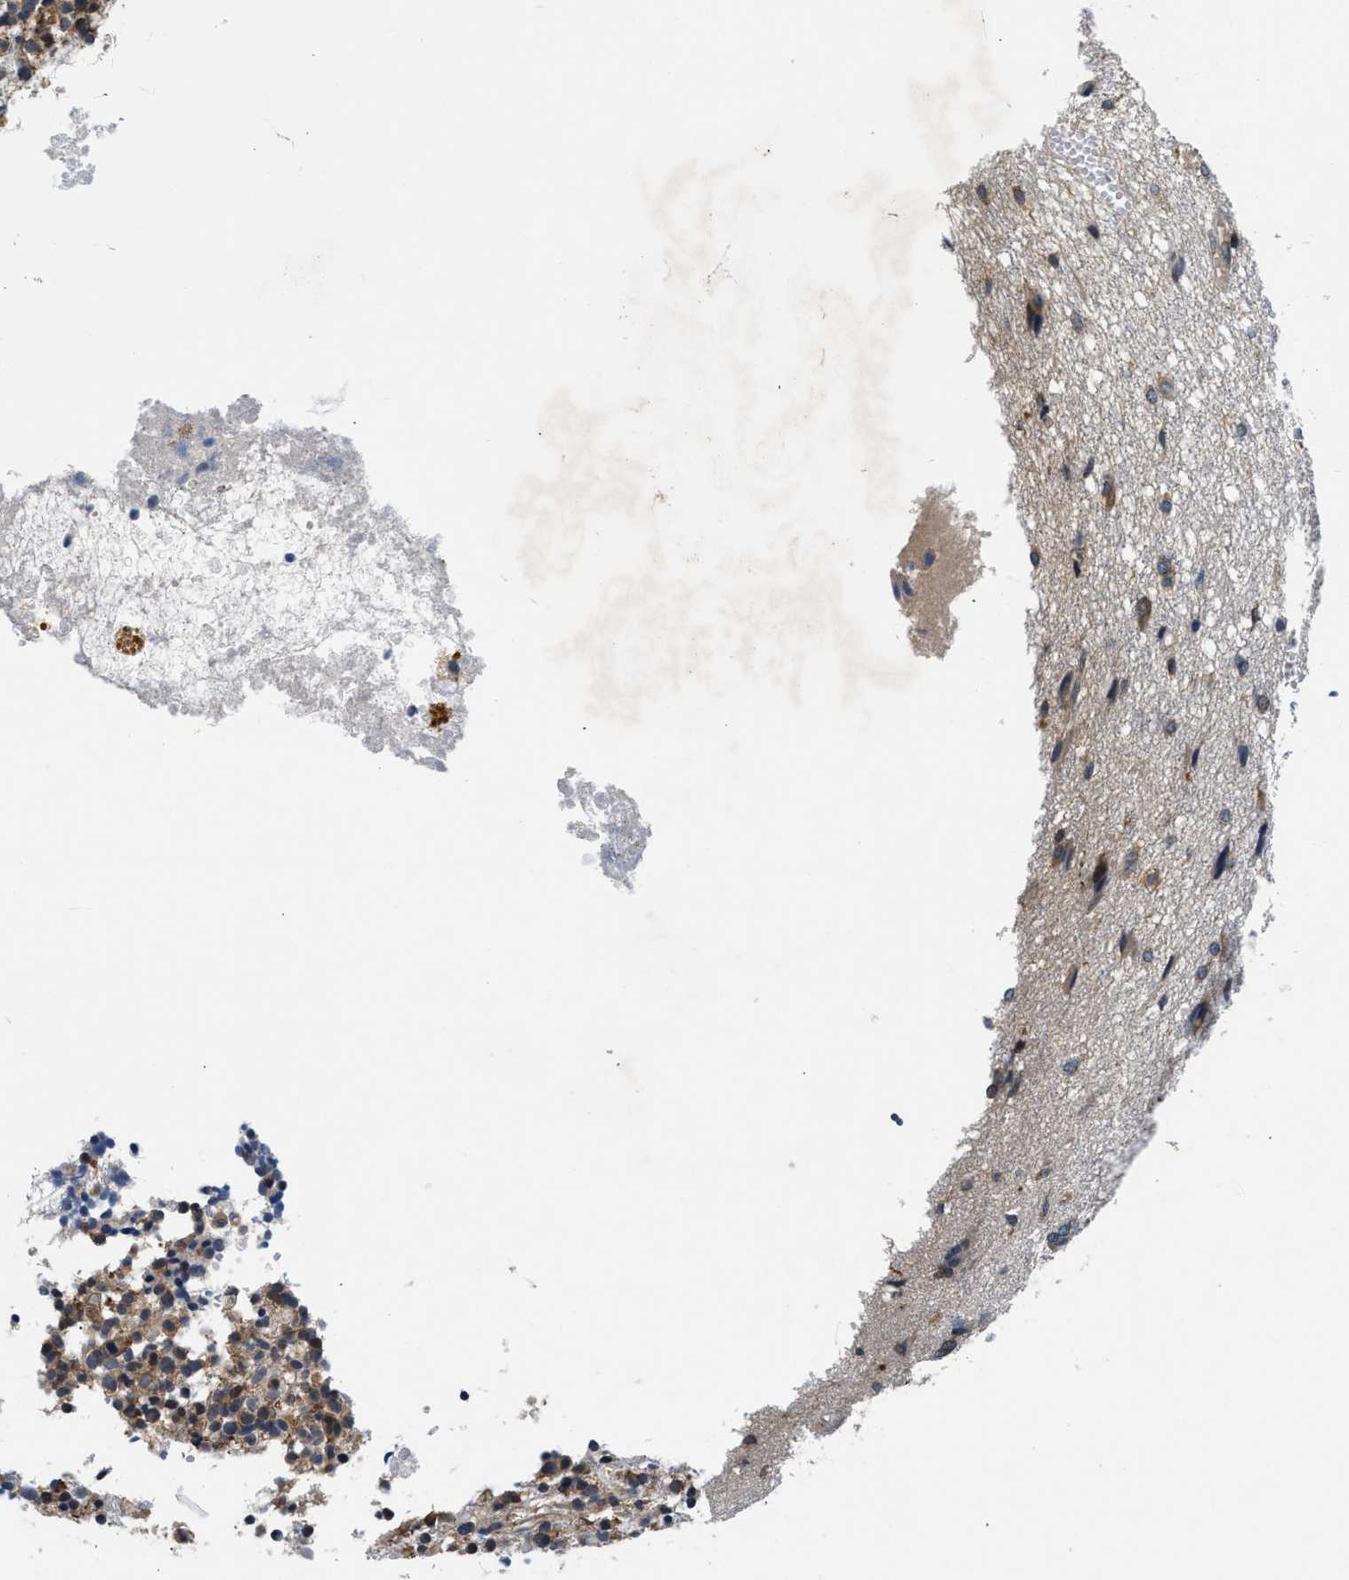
{"staining": {"intensity": "weak", "quantity": "25%-75%", "location": "cytoplasmic/membranous"}, "tissue": "glioma", "cell_type": "Tumor cells", "image_type": "cancer", "snomed": [{"axis": "morphology", "description": "Glioma, malignant, High grade"}, {"axis": "topography", "description": "Brain"}], "caption": "High-grade glioma (malignant) stained for a protein shows weak cytoplasmic/membranous positivity in tumor cells.", "gene": "PA2G4", "patient": {"sex": "female", "age": 59}}